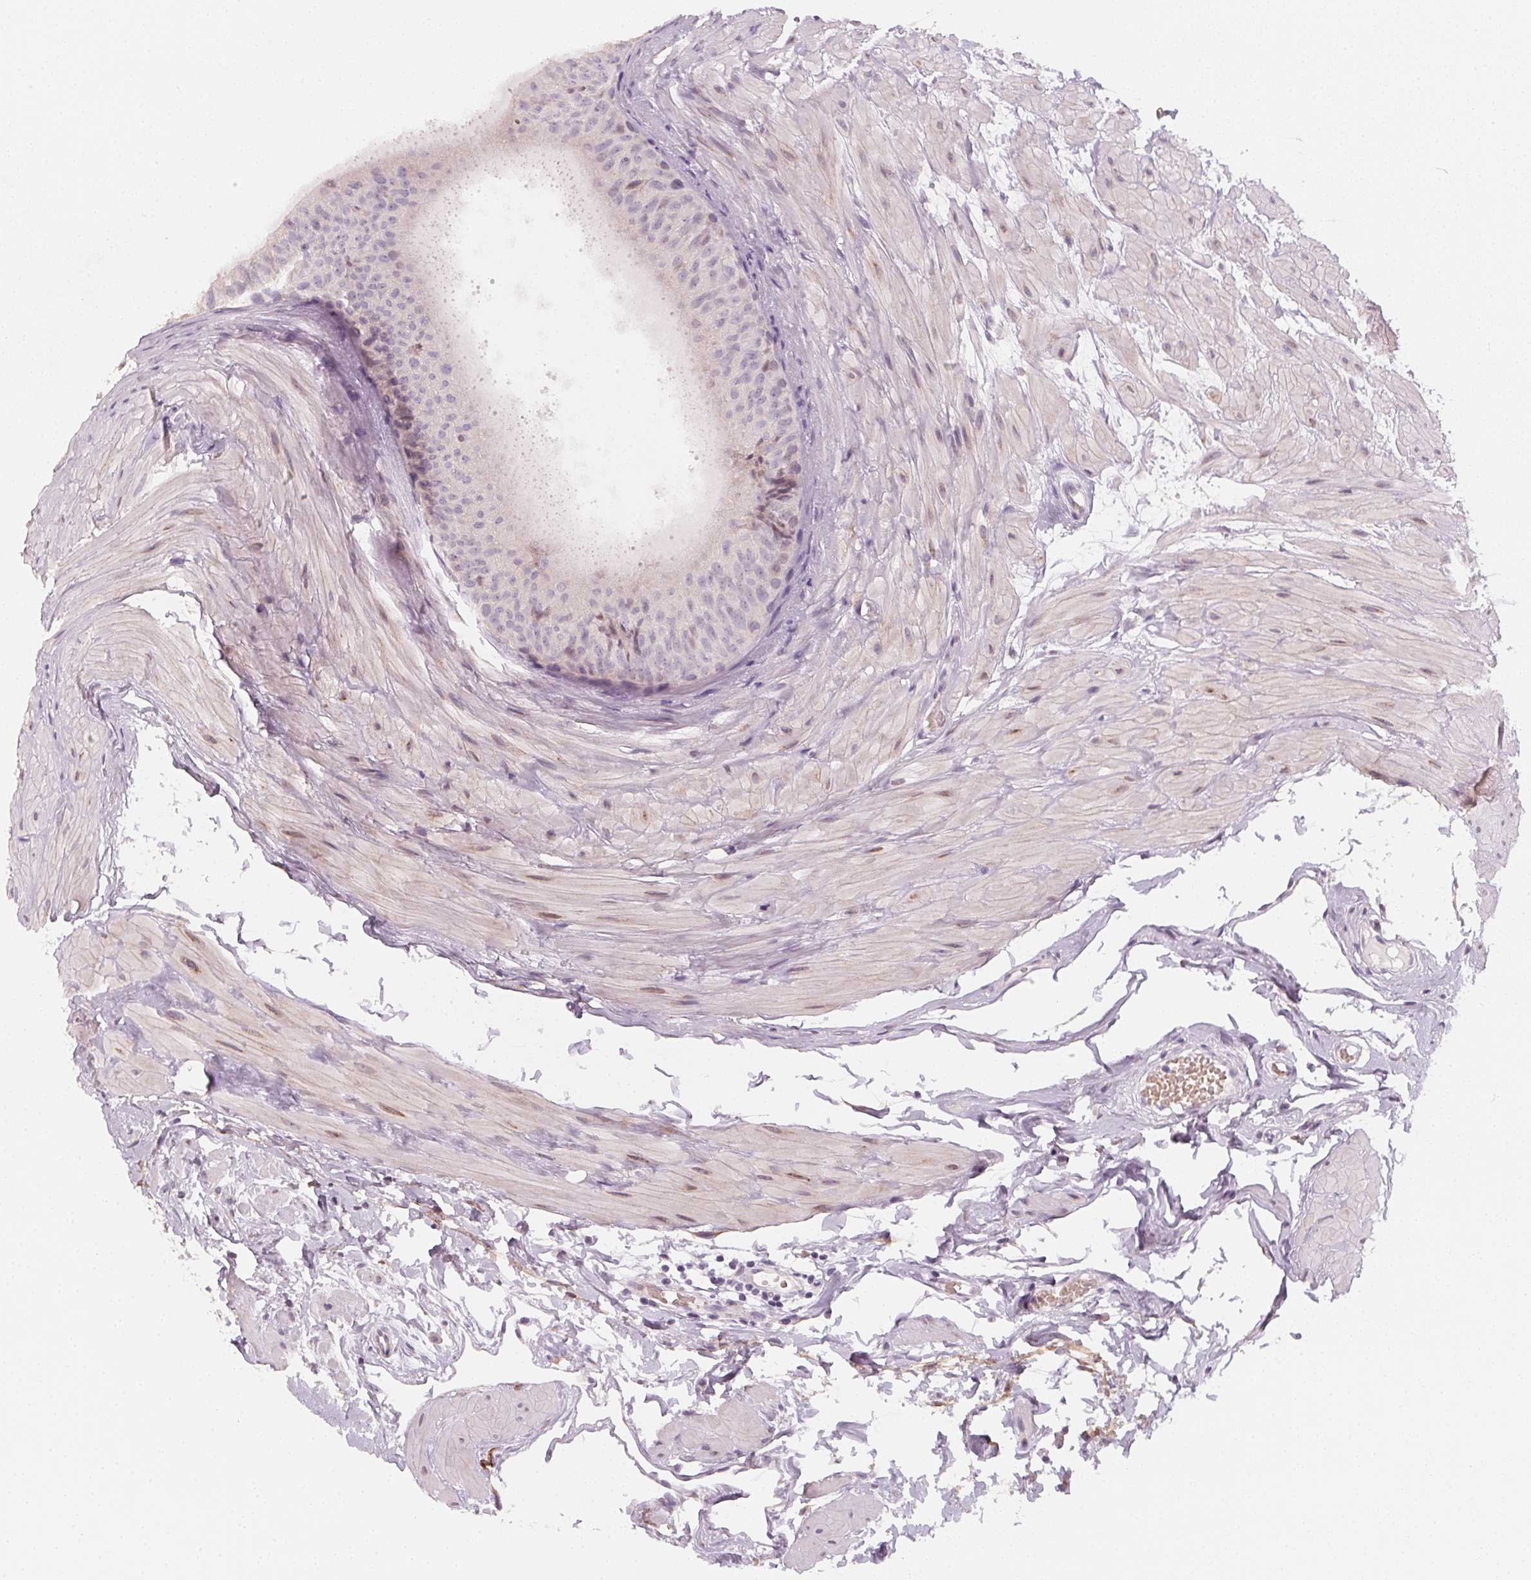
{"staining": {"intensity": "negative", "quantity": "none", "location": "none"}, "tissue": "epididymis", "cell_type": "Glandular cells", "image_type": "normal", "snomed": [{"axis": "morphology", "description": "Normal tissue, NOS"}, {"axis": "topography", "description": "Epididymis"}], "caption": "DAB immunohistochemical staining of unremarkable epididymis reveals no significant staining in glandular cells.", "gene": "CCDC96", "patient": {"sex": "male", "age": 33}}